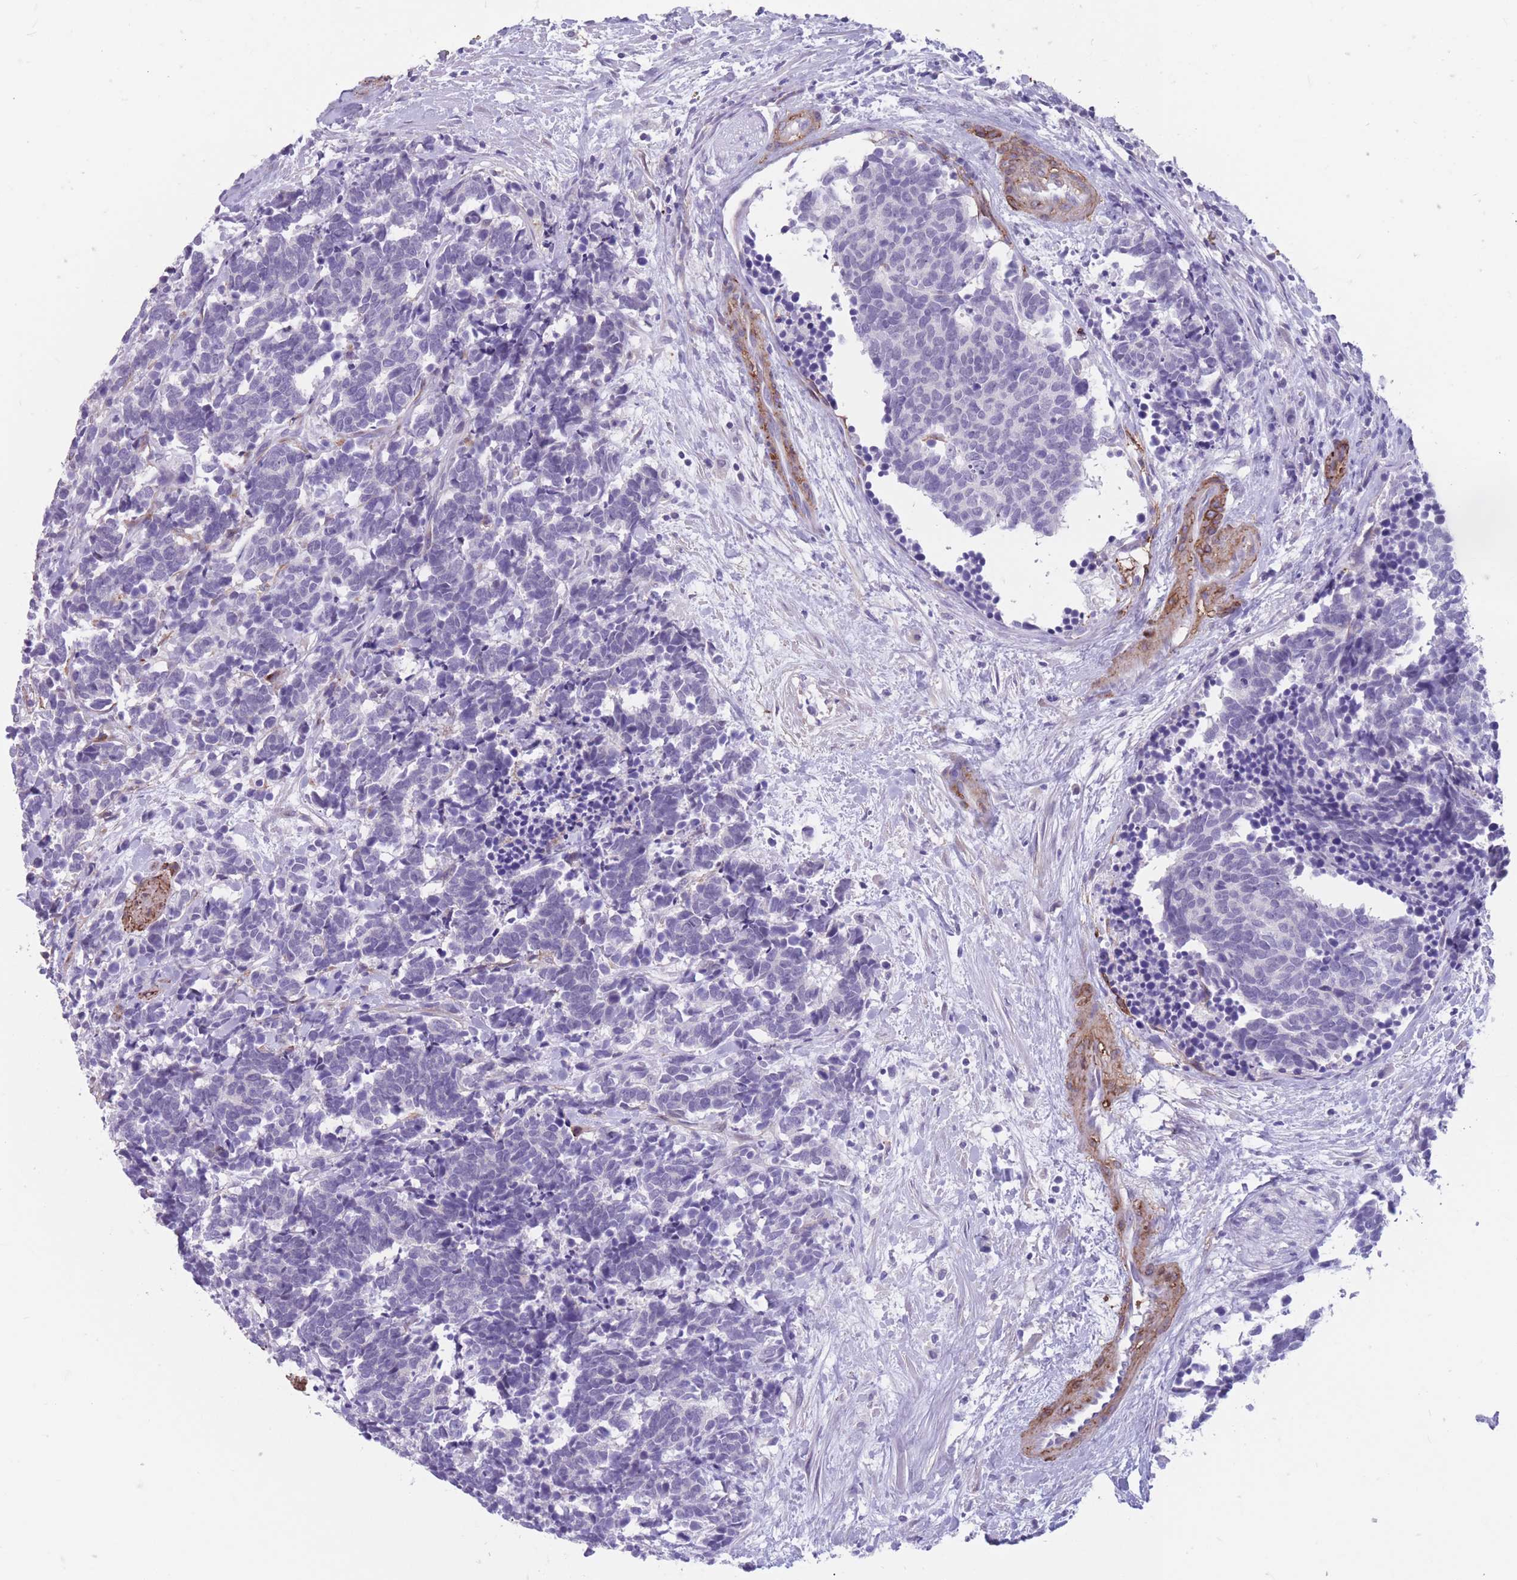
{"staining": {"intensity": "negative", "quantity": "none", "location": "none"}, "tissue": "carcinoid", "cell_type": "Tumor cells", "image_type": "cancer", "snomed": [{"axis": "morphology", "description": "Carcinoma, NOS"}, {"axis": "morphology", "description": "Carcinoid, malignant, NOS"}, {"axis": "topography", "description": "Prostate"}], "caption": "An image of human carcinoid is negative for staining in tumor cells.", "gene": "DPYD", "patient": {"sex": "male", "age": 57}}